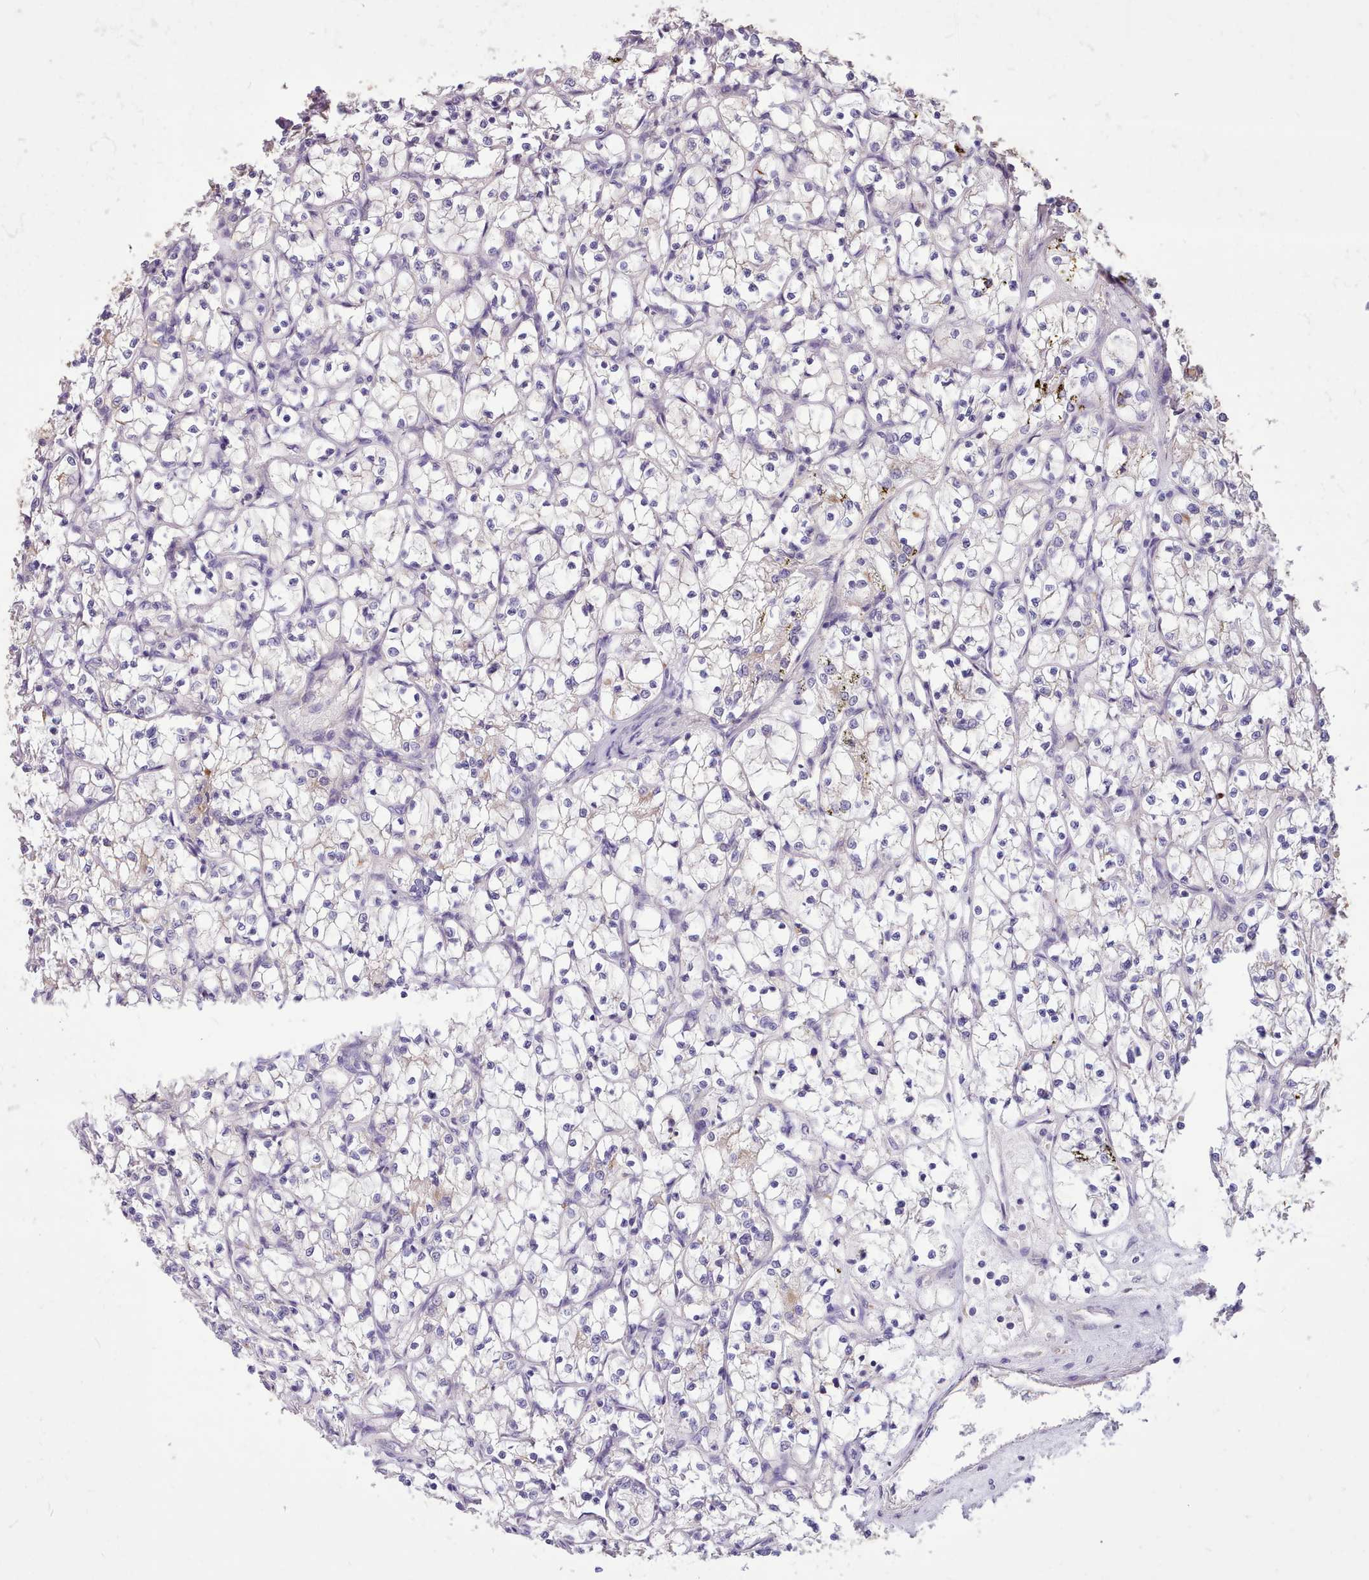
{"staining": {"intensity": "negative", "quantity": "none", "location": "none"}, "tissue": "renal cancer", "cell_type": "Tumor cells", "image_type": "cancer", "snomed": [{"axis": "morphology", "description": "Adenocarcinoma, NOS"}, {"axis": "topography", "description": "Kidney"}], "caption": "Tumor cells show no significant protein expression in renal cancer.", "gene": "ZNF607", "patient": {"sex": "female", "age": 69}}